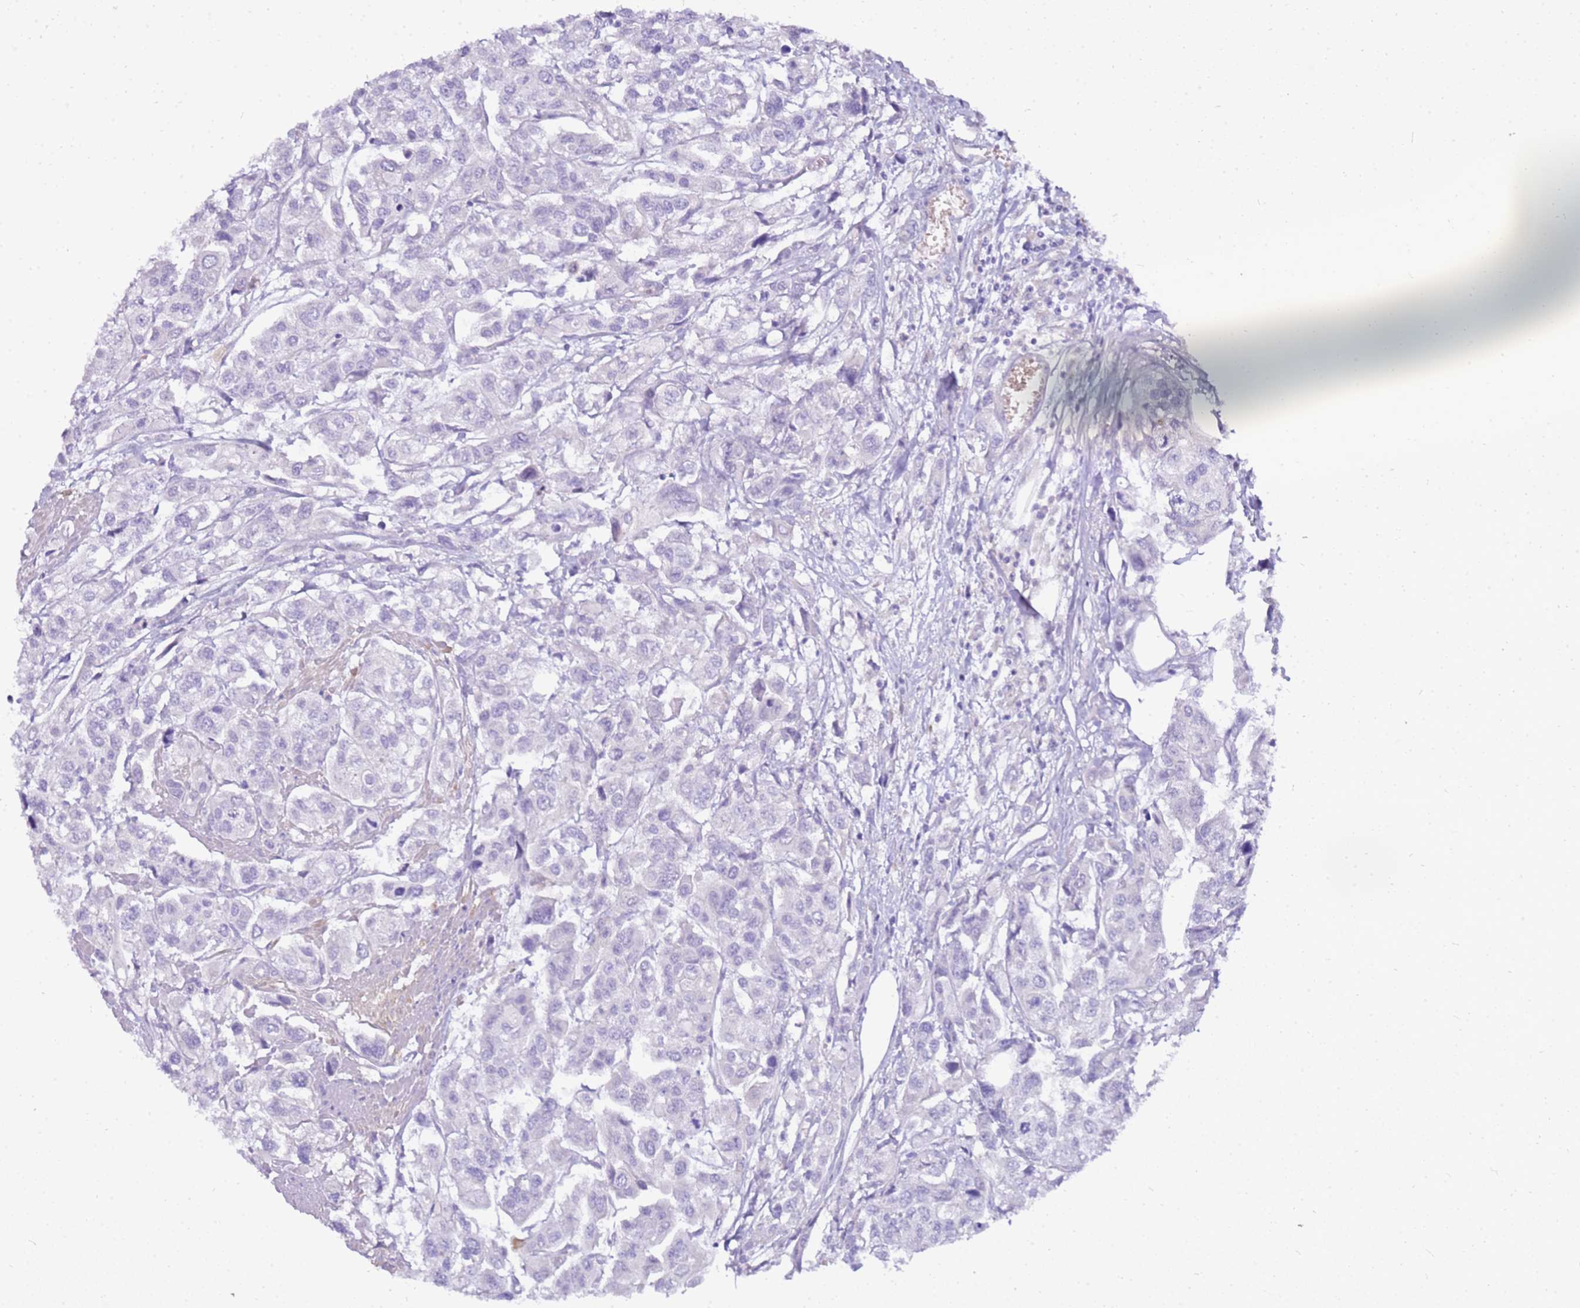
{"staining": {"intensity": "negative", "quantity": "none", "location": "none"}, "tissue": "urothelial cancer", "cell_type": "Tumor cells", "image_type": "cancer", "snomed": [{"axis": "morphology", "description": "Urothelial carcinoma, High grade"}, {"axis": "topography", "description": "Urinary bladder"}], "caption": "Urothelial cancer was stained to show a protein in brown. There is no significant expression in tumor cells. (DAB IHC, high magnification).", "gene": "DCDC2B", "patient": {"sex": "male", "age": 67}}